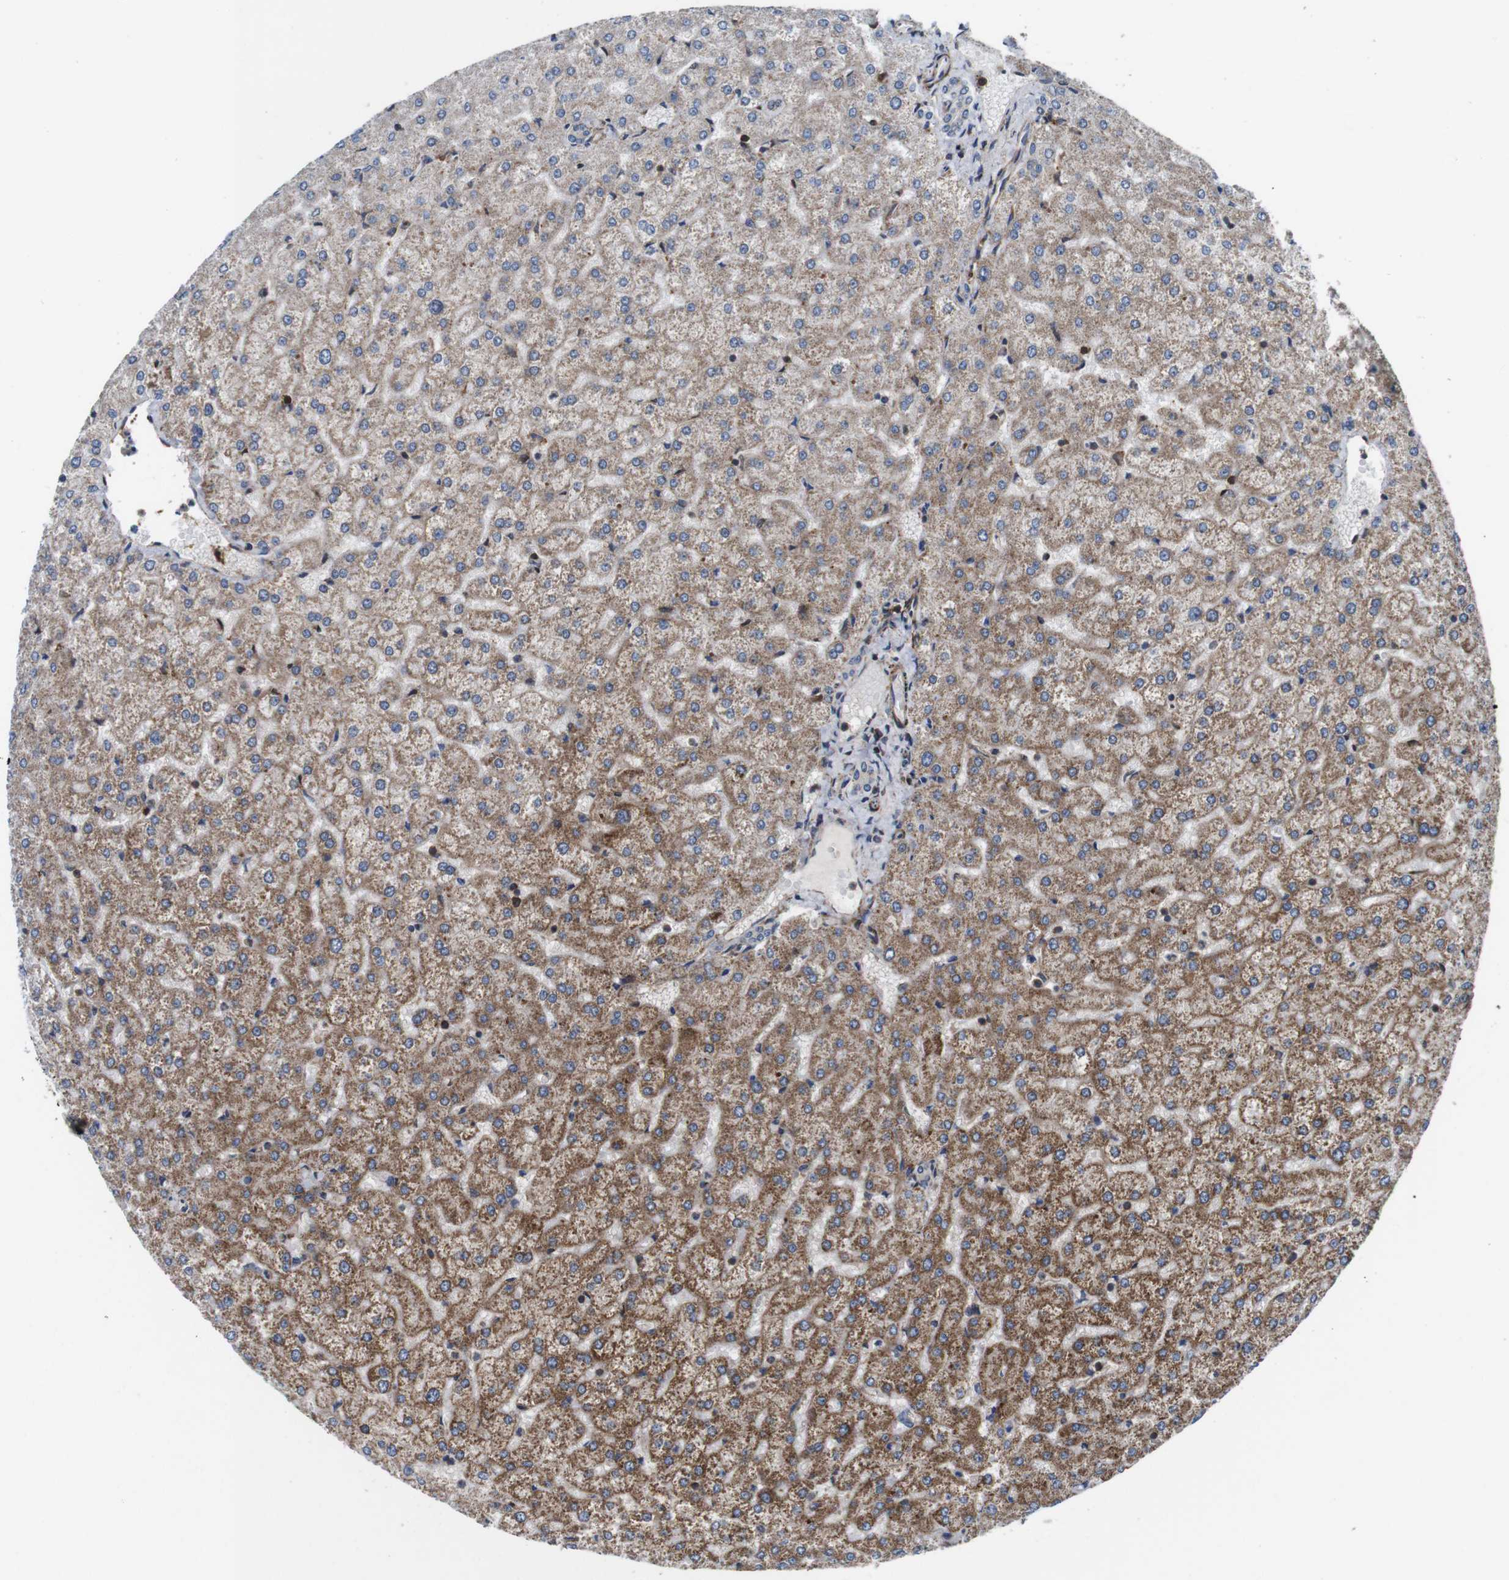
{"staining": {"intensity": "negative", "quantity": "none", "location": "none"}, "tissue": "liver", "cell_type": "Cholangiocytes", "image_type": "normal", "snomed": [{"axis": "morphology", "description": "Normal tissue, NOS"}, {"axis": "topography", "description": "Liver"}], "caption": "Immunohistochemistry (IHC) image of benign human liver stained for a protein (brown), which exhibits no positivity in cholangiocytes.", "gene": "HK1", "patient": {"sex": "female", "age": 32}}